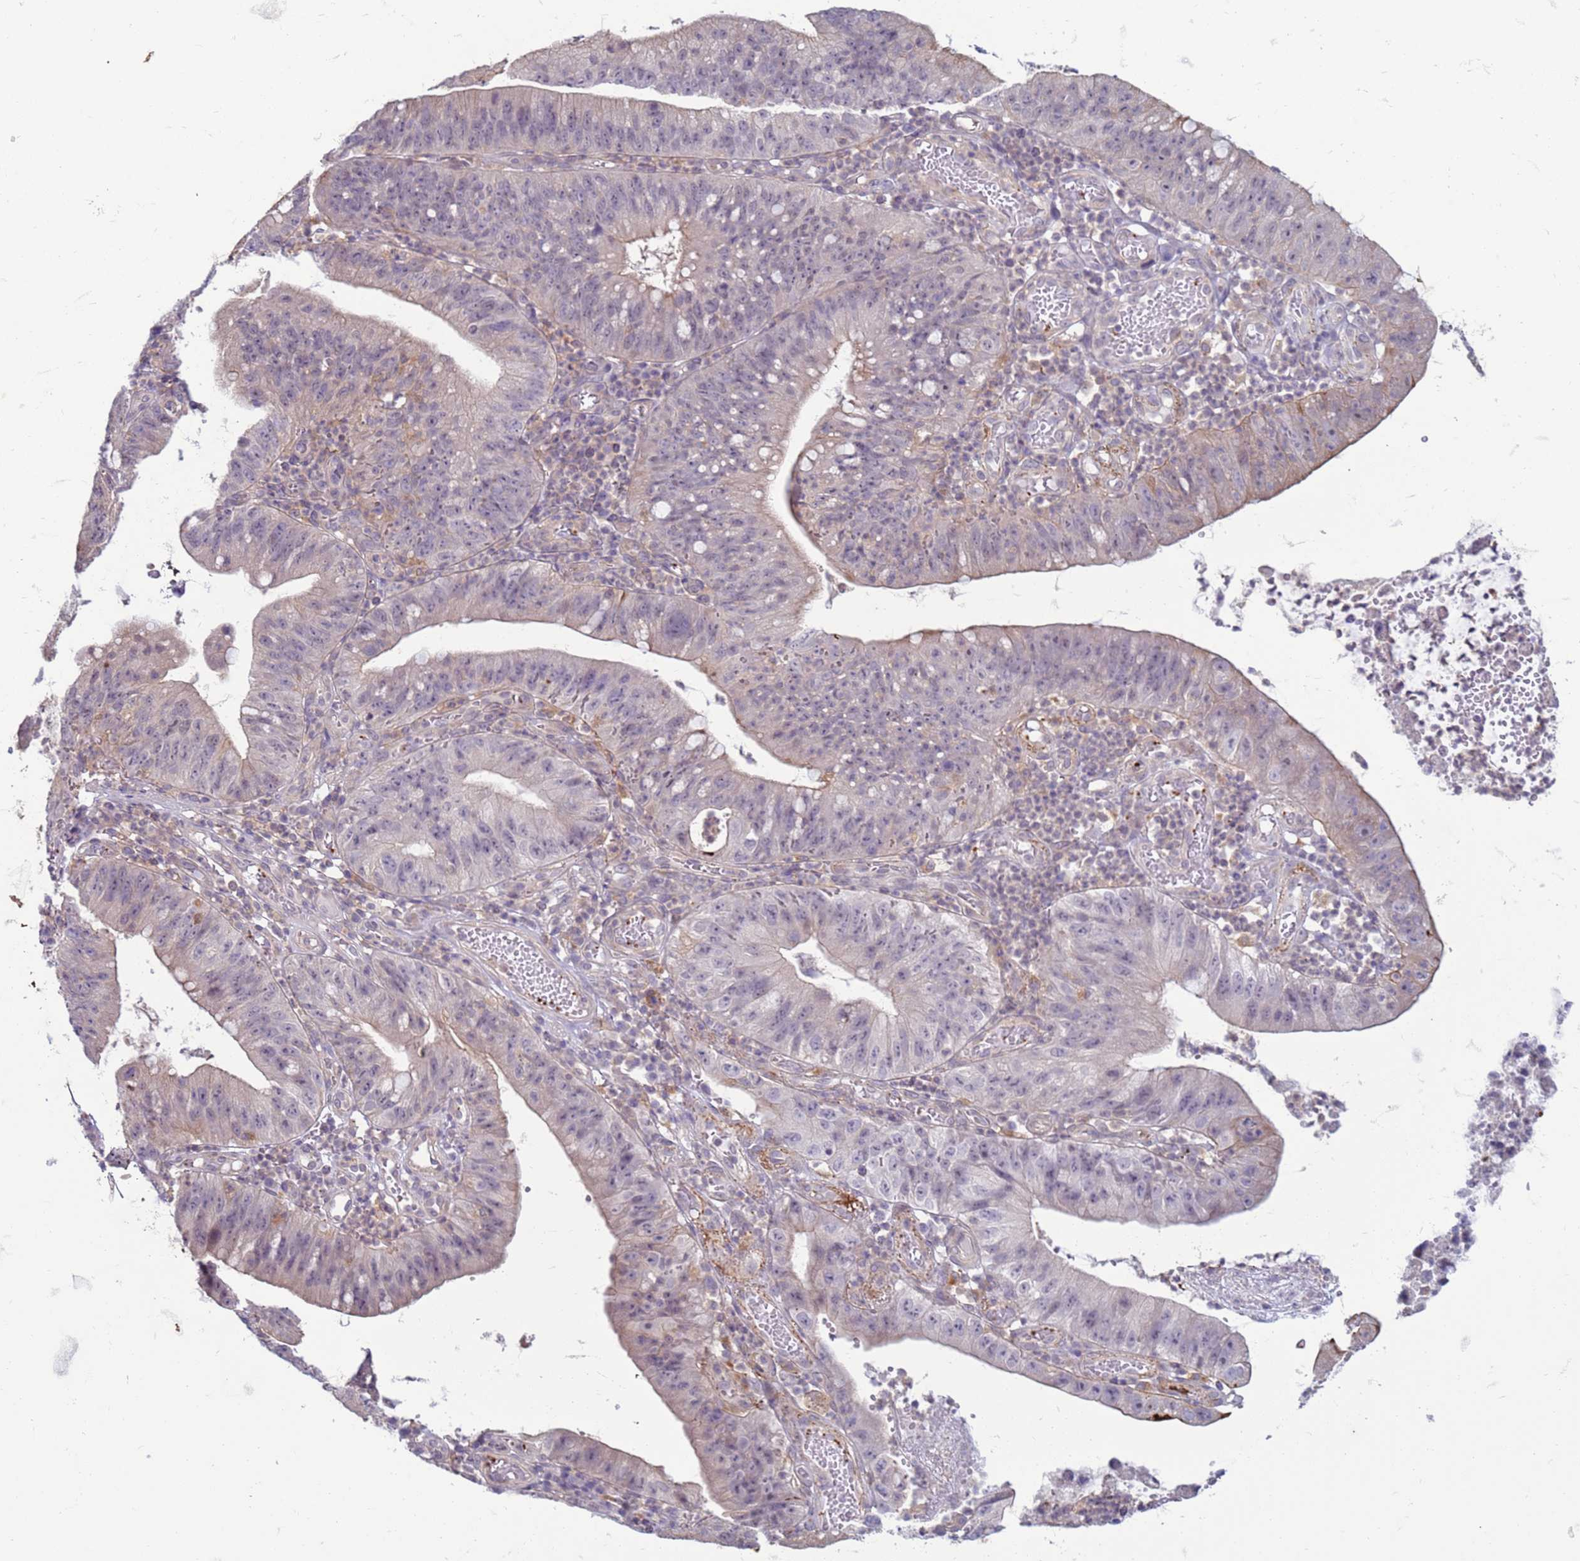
{"staining": {"intensity": "moderate", "quantity": "<25%", "location": "cytoplasmic/membranous"}, "tissue": "stomach cancer", "cell_type": "Tumor cells", "image_type": "cancer", "snomed": [{"axis": "morphology", "description": "Adenocarcinoma, NOS"}, {"axis": "topography", "description": "Stomach"}], "caption": "A histopathology image of human stomach cancer stained for a protein demonstrates moderate cytoplasmic/membranous brown staining in tumor cells.", "gene": "SLC15A3", "patient": {"sex": "male", "age": 59}}